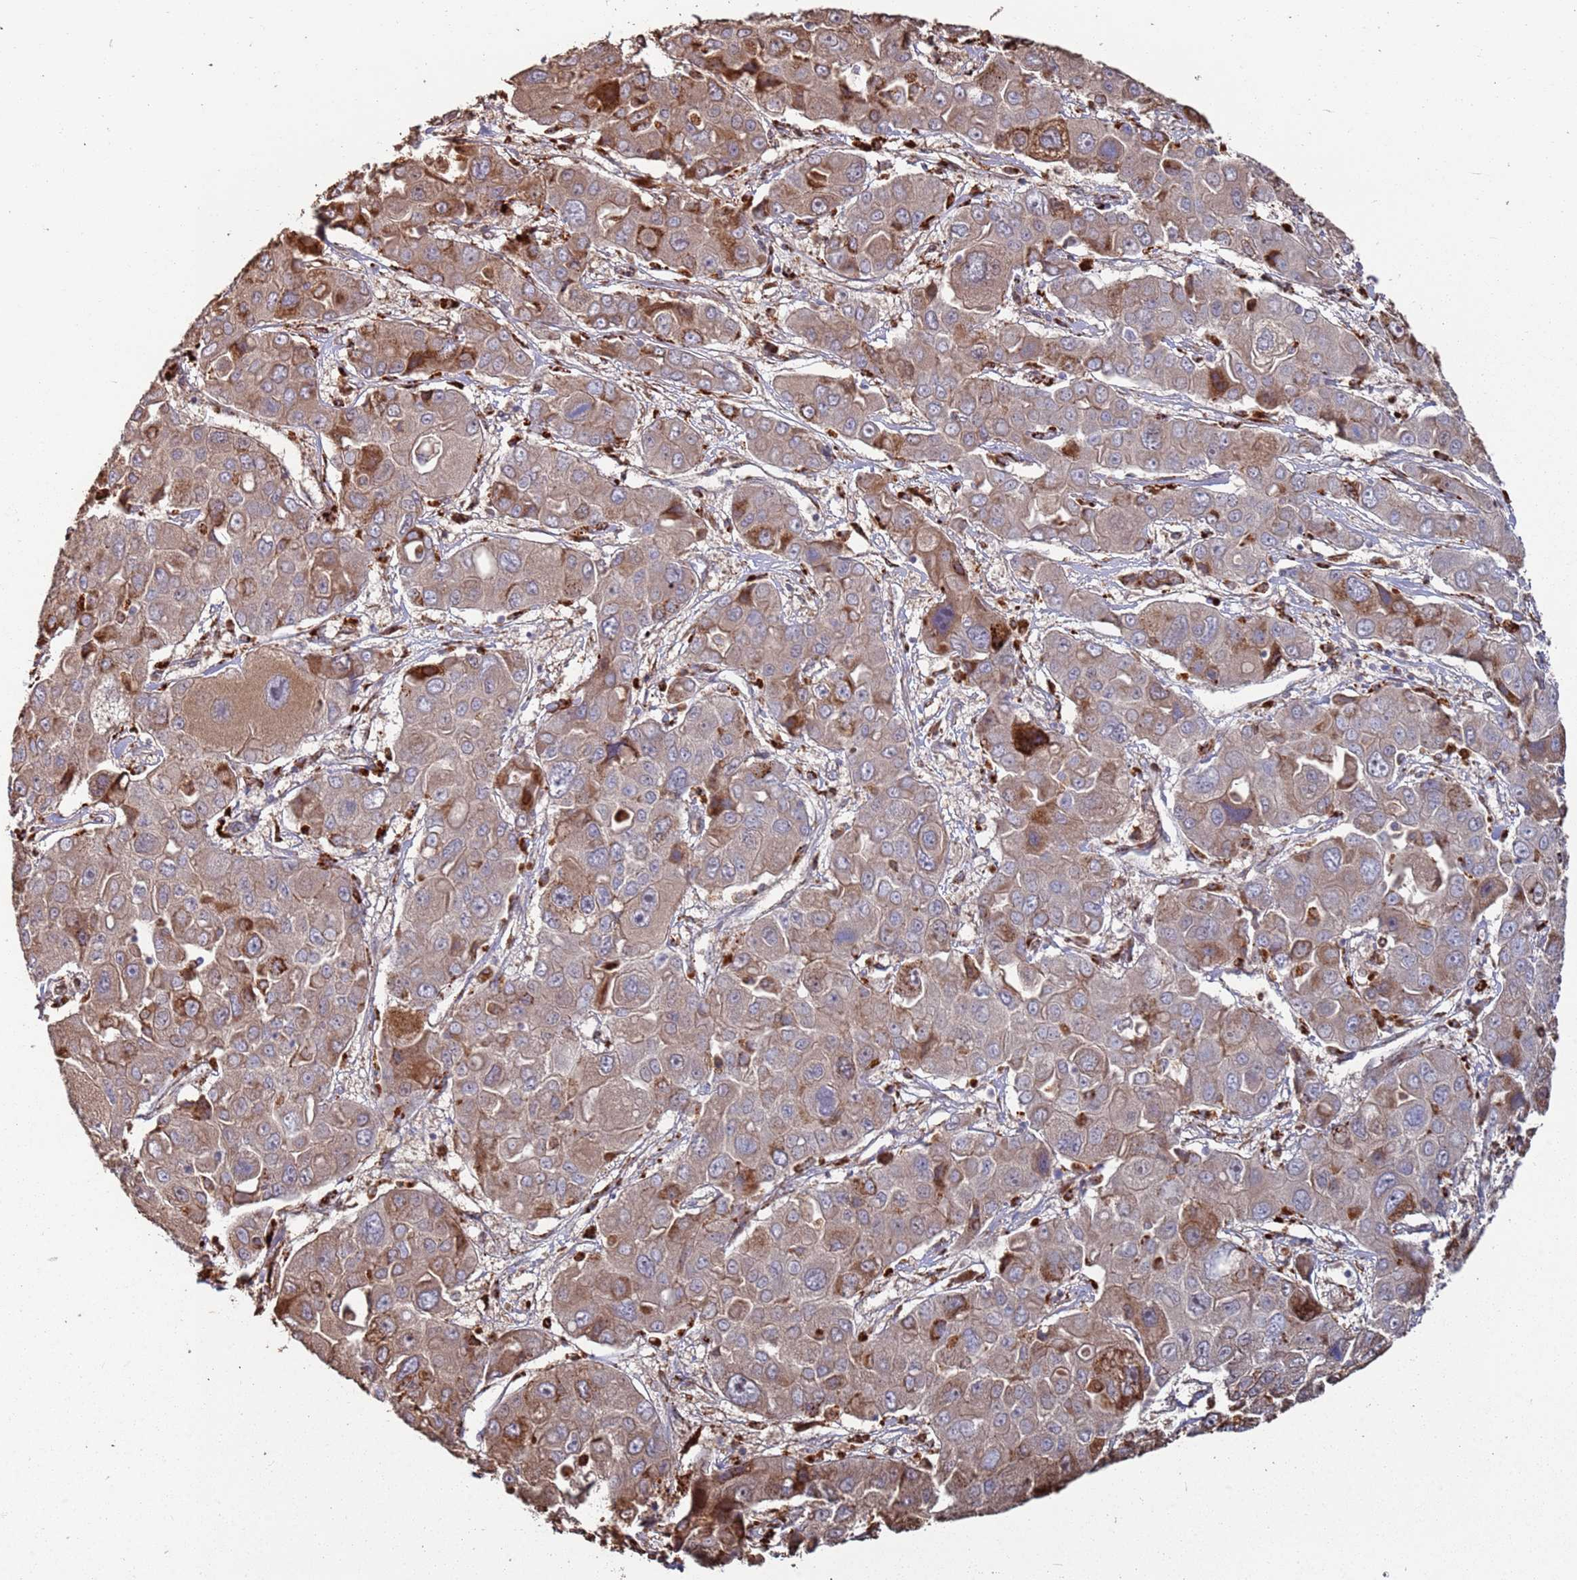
{"staining": {"intensity": "moderate", "quantity": ">75%", "location": "cytoplasmic/membranous"}, "tissue": "liver cancer", "cell_type": "Tumor cells", "image_type": "cancer", "snomed": [{"axis": "morphology", "description": "Cholangiocarcinoma"}, {"axis": "topography", "description": "Liver"}], "caption": "Immunohistochemistry (IHC) (DAB (3,3'-diaminobenzidine)) staining of human cholangiocarcinoma (liver) reveals moderate cytoplasmic/membranous protein expression in approximately >75% of tumor cells. (brown staining indicates protein expression, while blue staining denotes nuclei).", "gene": "LACC1", "patient": {"sex": "male", "age": 67}}